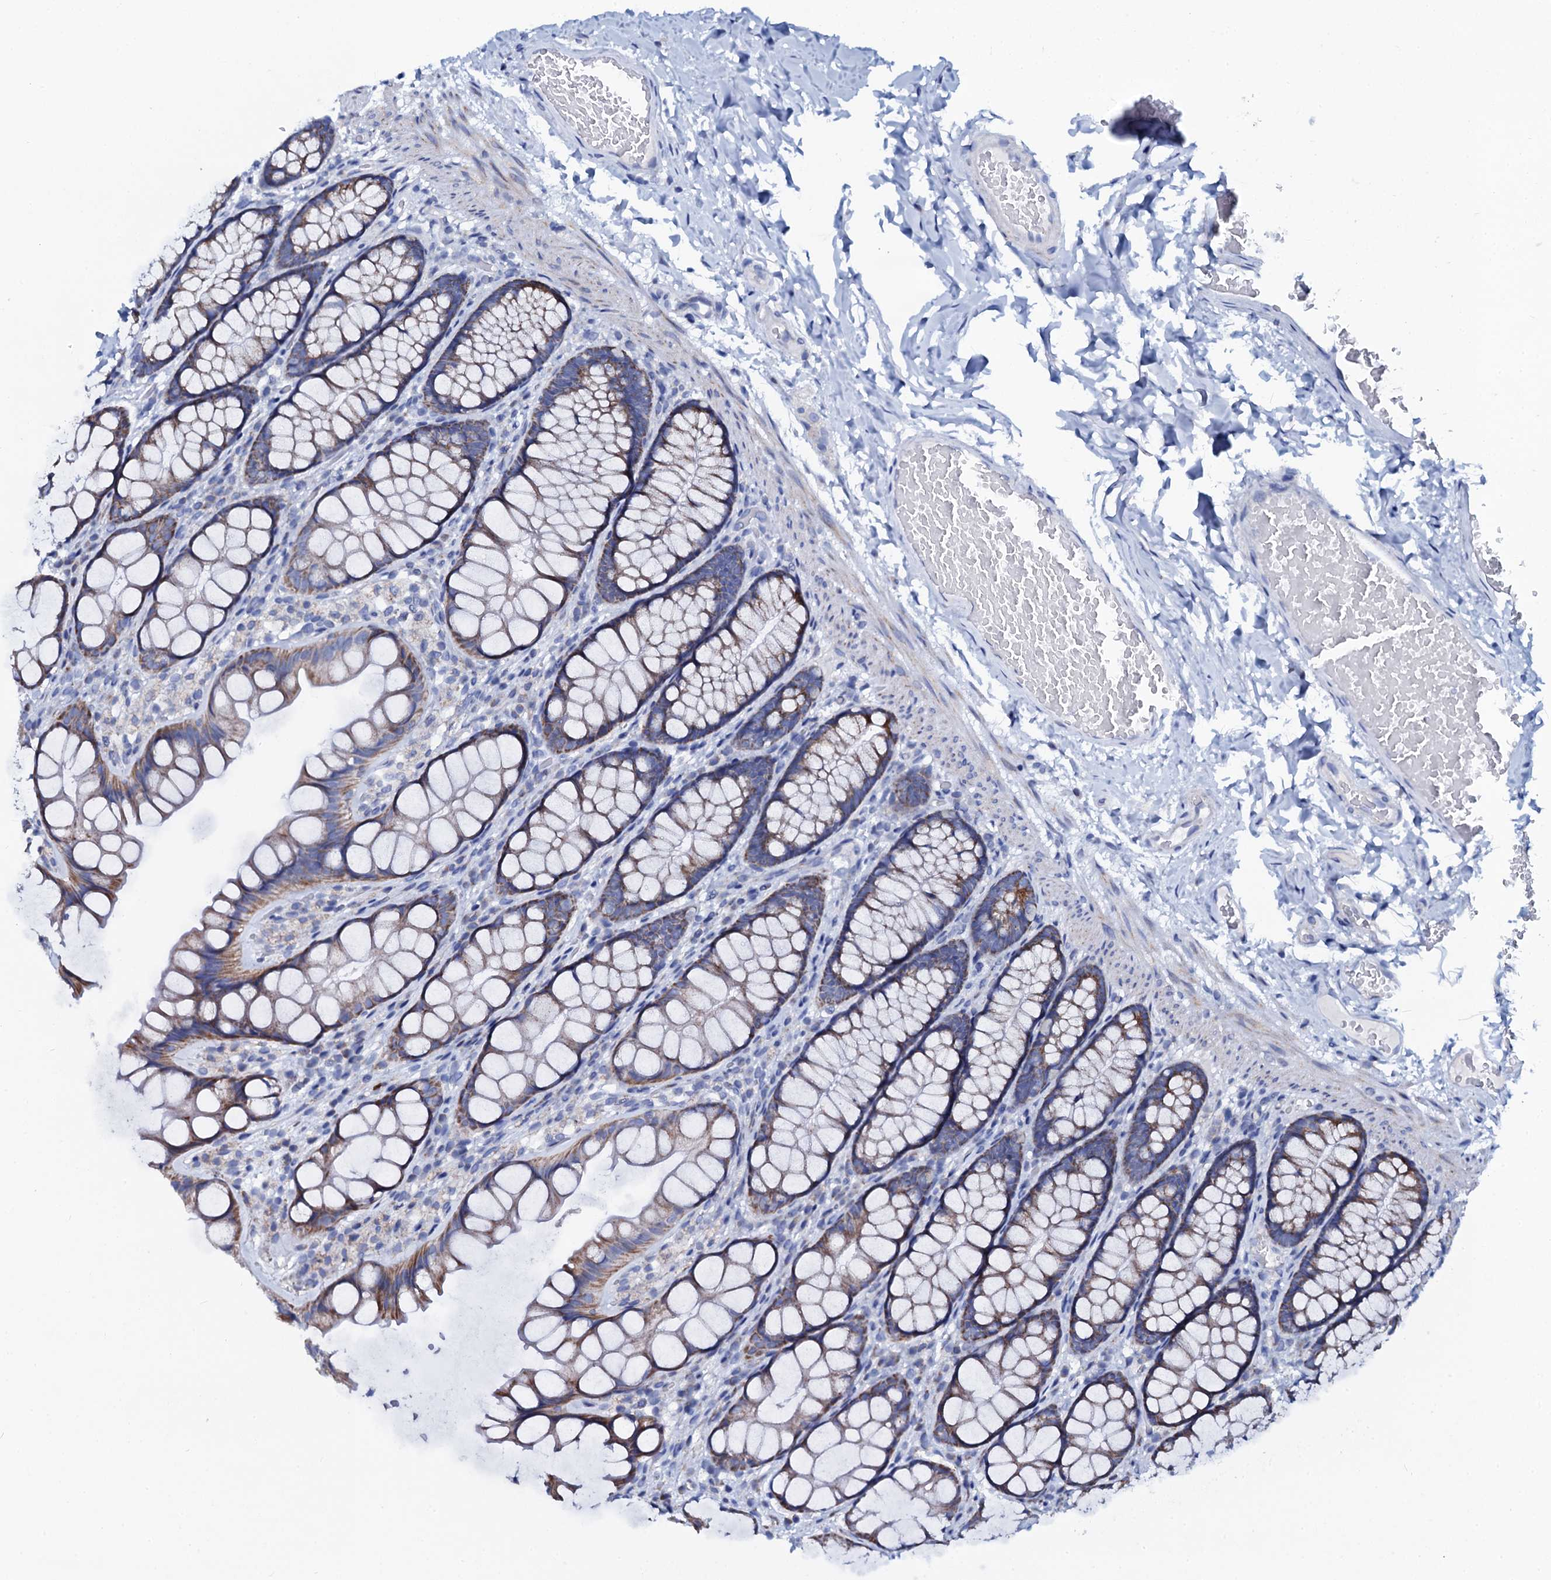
{"staining": {"intensity": "negative", "quantity": "none", "location": "none"}, "tissue": "colon", "cell_type": "Endothelial cells", "image_type": "normal", "snomed": [{"axis": "morphology", "description": "Normal tissue, NOS"}, {"axis": "topography", "description": "Colon"}], "caption": "The immunohistochemistry (IHC) photomicrograph has no significant expression in endothelial cells of colon.", "gene": "SLC37A4", "patient": {"sex": "male", "age": 47}}